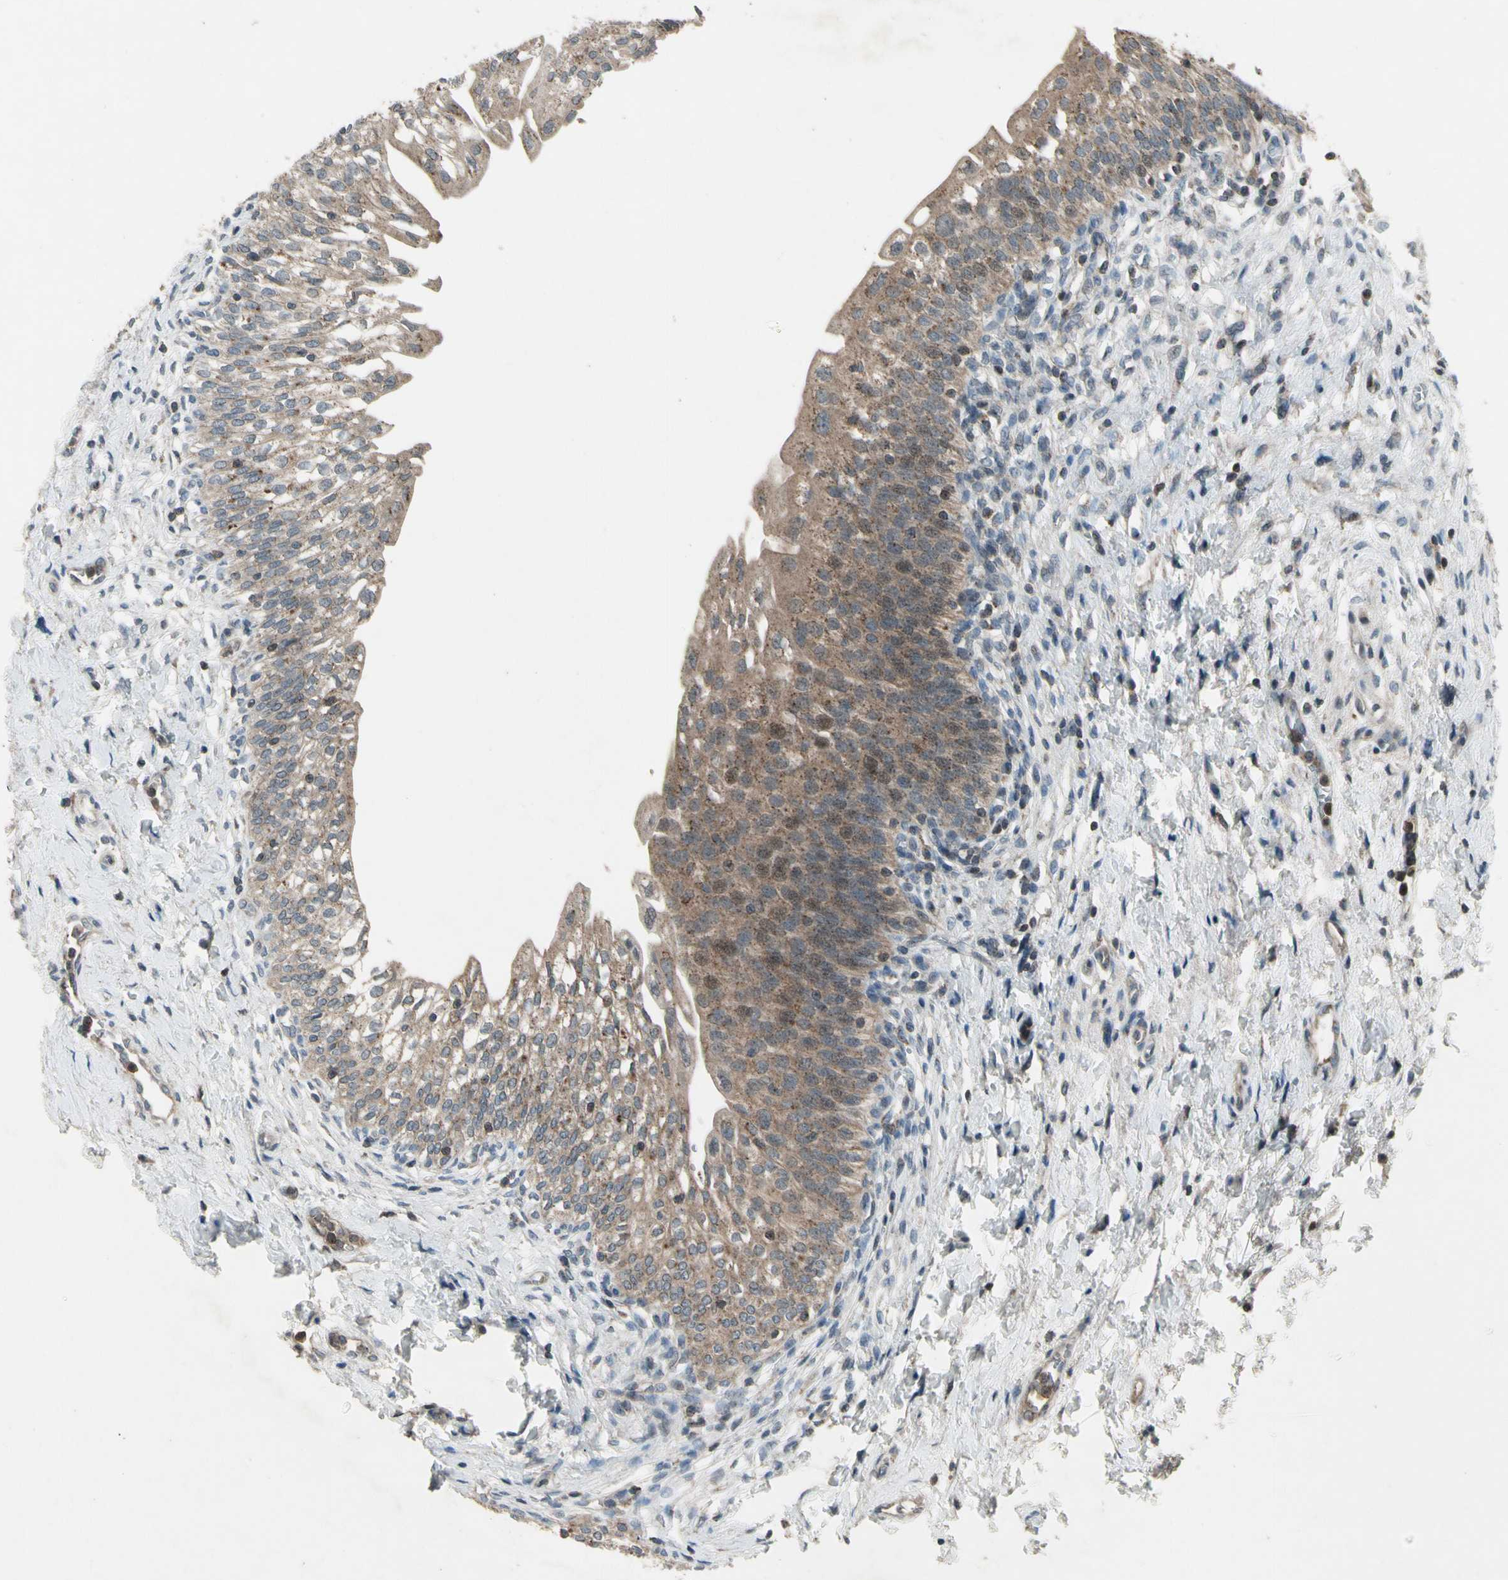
{"staining": {"intensity": "moderate", "quantity": ">75%", "location": "cytoplasmic/membranous"}, "tissue": "urinary bladder", "cell_type": "Urothelial cells", "image_type": "normal", "snomed": [{"axis": "morphology", "description": "Normal tissue, NOS"}, {"axis": "topography", "description": "Urinary bladder"}], "caption": "Immunohistochemical staining of normal urinary bladder displays moderate cytoplasmic/membranous protein expression in approximately >75% of urothelial cells.", "gene": "NMI", "patient": {"sex": "male", "age": 55}}